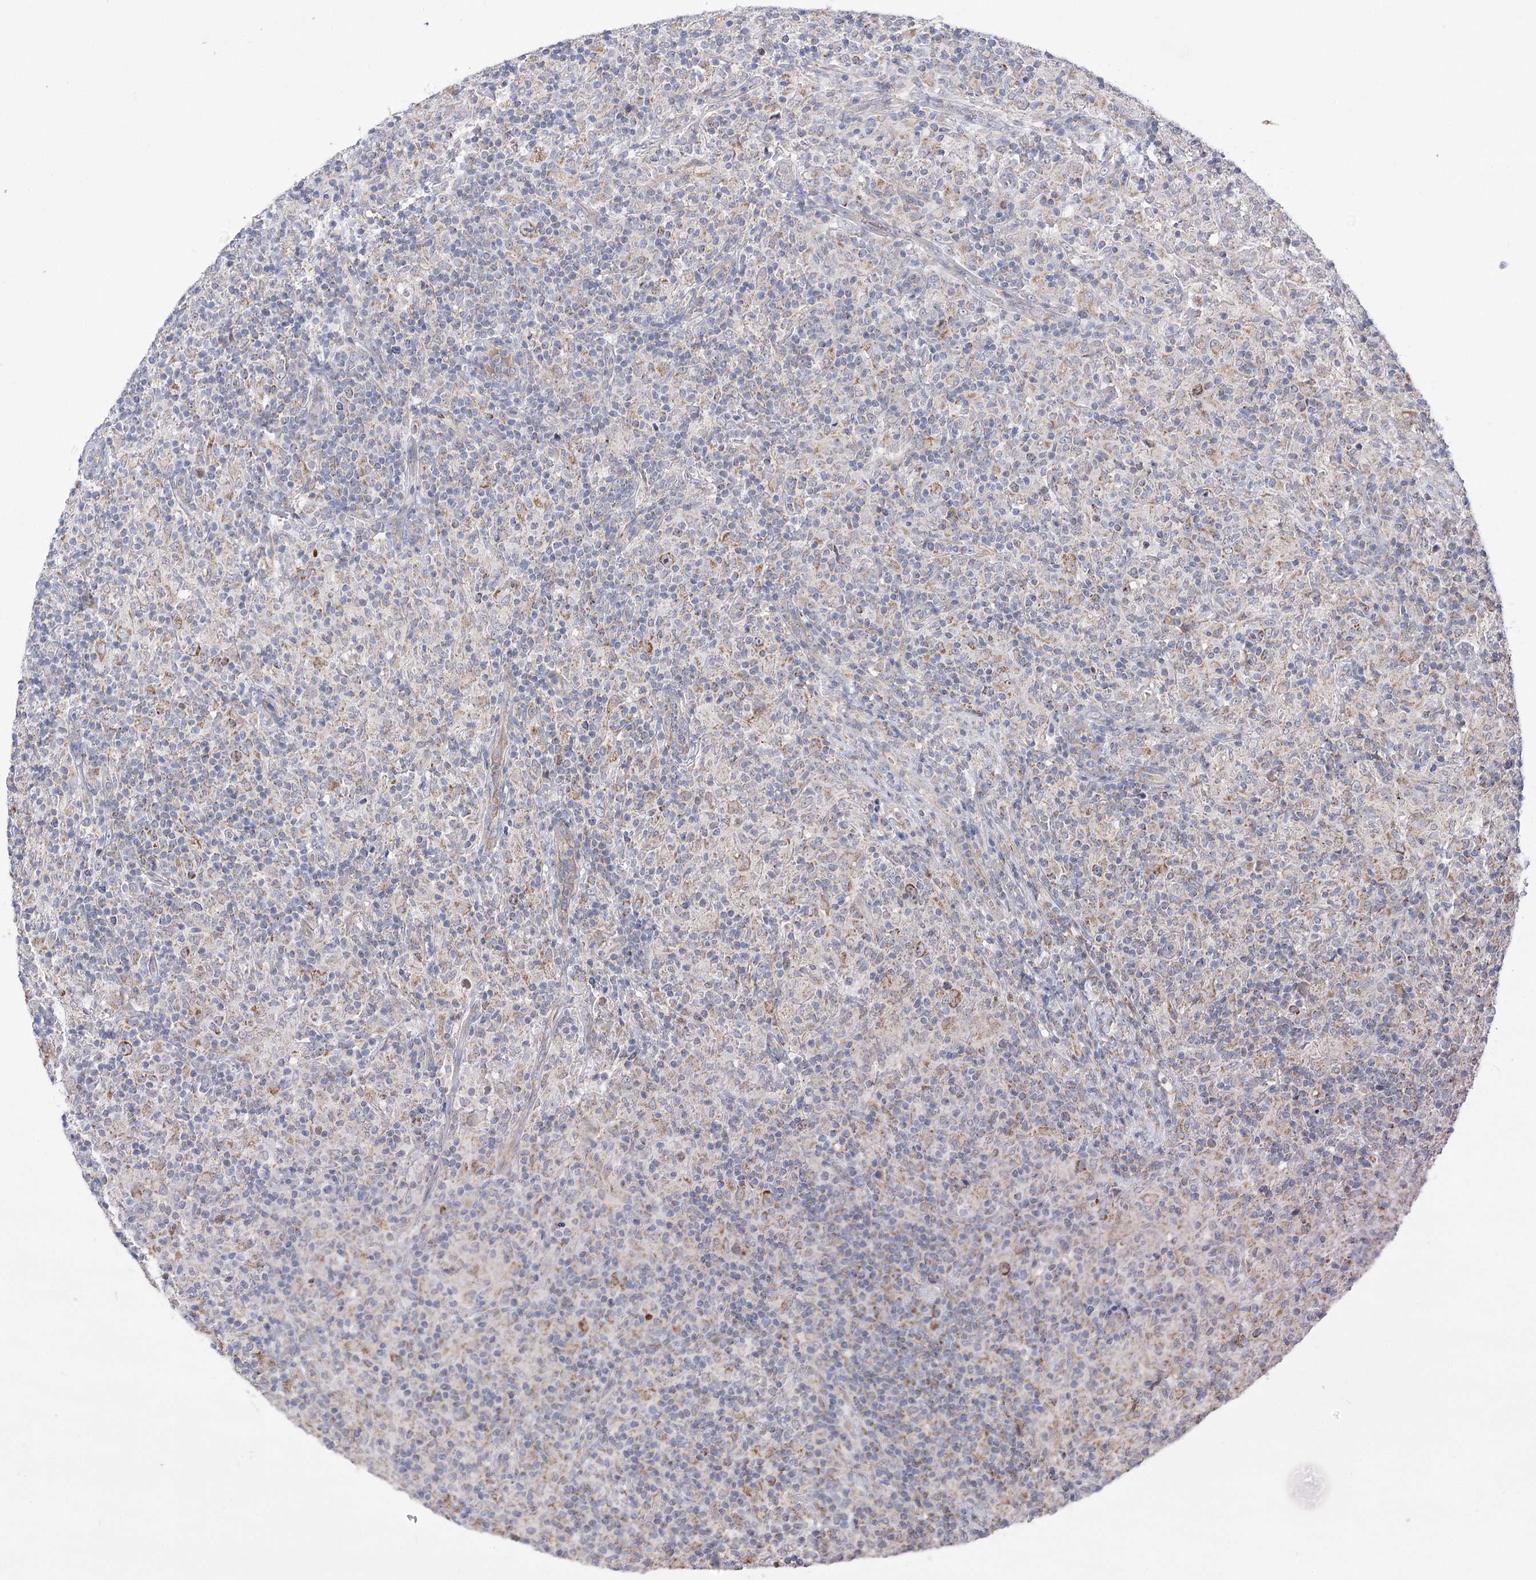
{"staining": {"intensity": "moderate", "quantity": ">75%", "location": "cytoplasmic/membranous"}, "tissue": "lymphoma", "cell_type": "Tumor cells", "image_type": "cancer", "snomed": [{"axis": "morphology", "description": "Hodgkin's disease, NOS"}, {"axis": "topography", "description": "Lymph node"}], "caption": "Human lymphoma stained with a brown dye demonstrates moderate cytoplasmic/membranous positive positivity in about >75% of tumor cells.", "gene": "ECHDC3", "patient": {"sex": "male", "age": 70}}